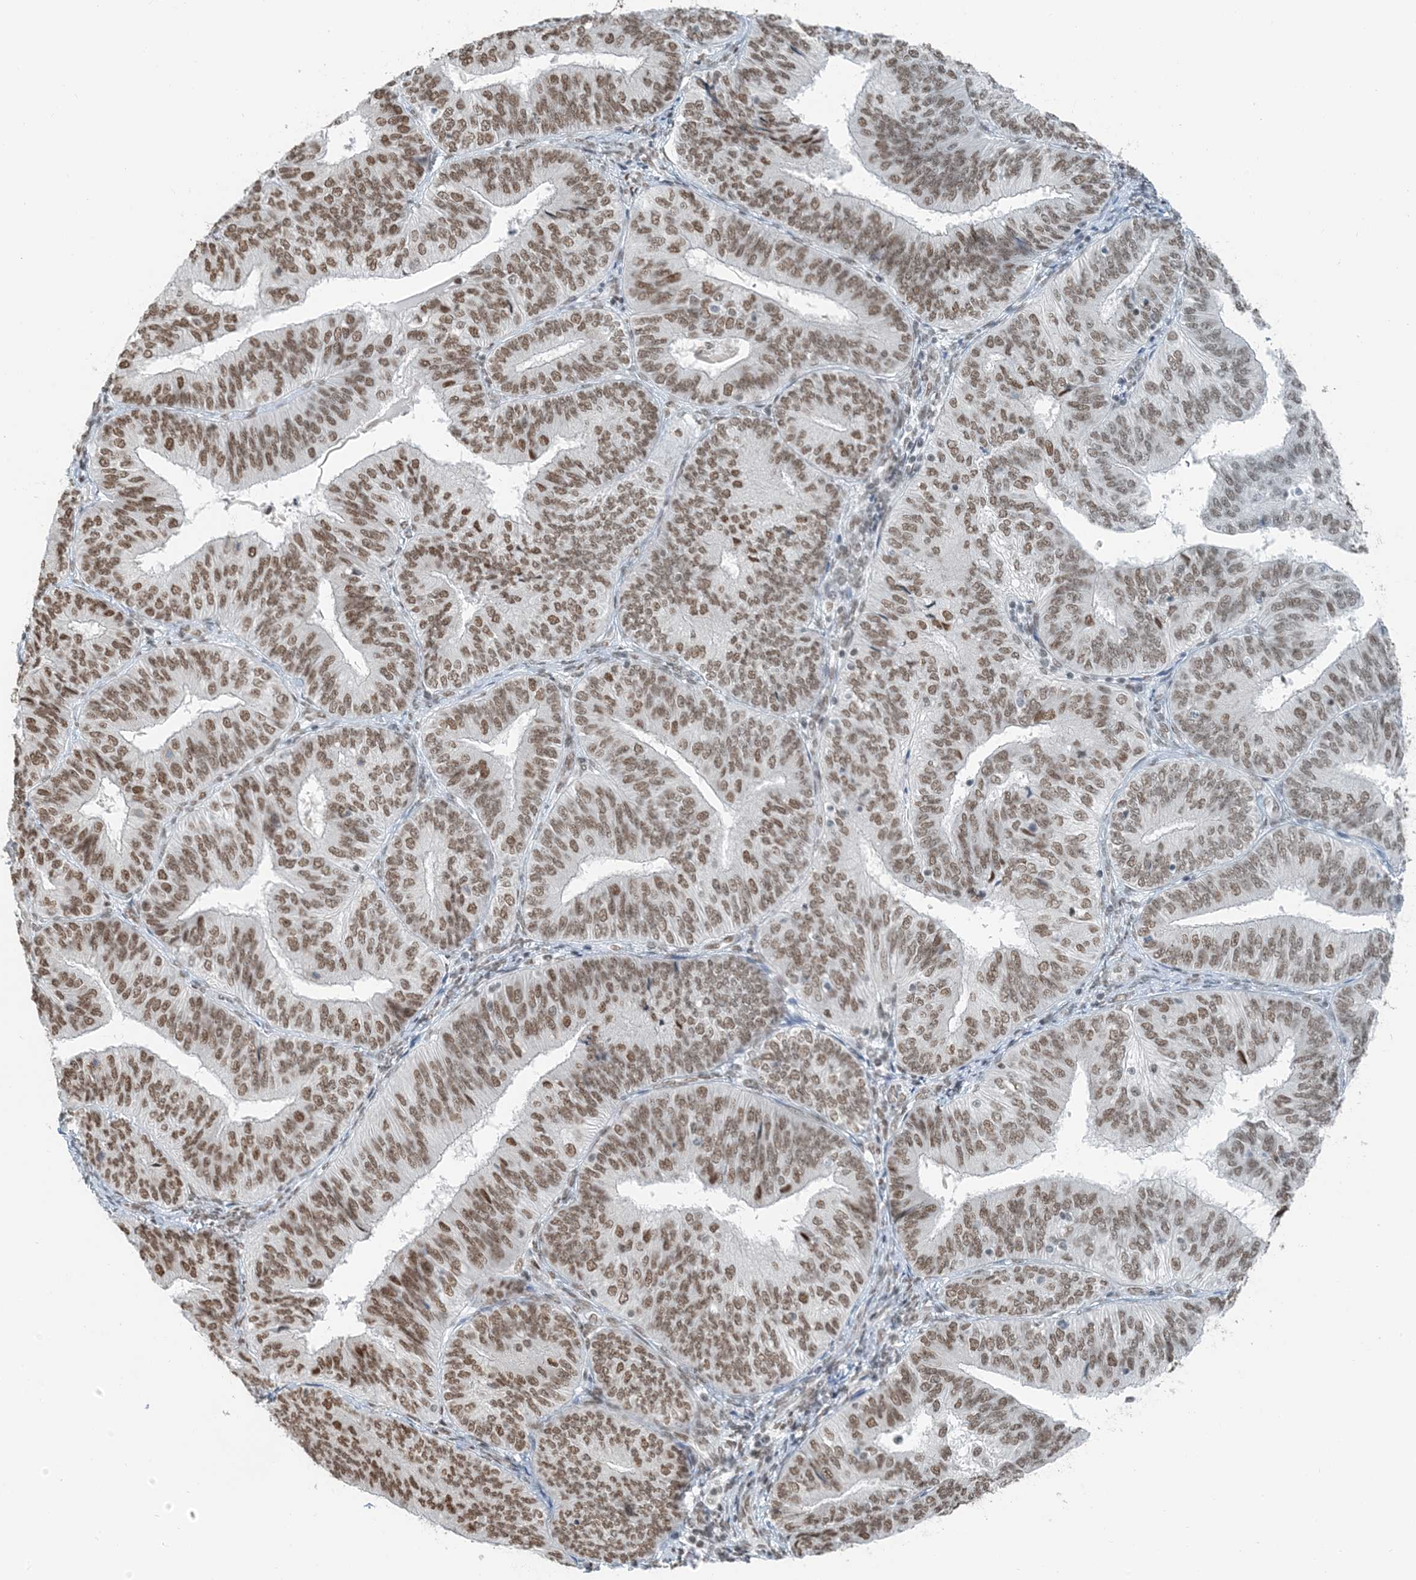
{"staining": {"intensity": "moderate", "quantity": ">75%", "location": "nuclear"}, "tissue": "endometrial cancer", "cell_type": "Tumor cells", "image_type": "cancer", "snomed": [{"axis": "morphology", "description": "Adenocarcinoma, NOS"}, {"axis": "topography", "description": "Endometrium"}], "caption": "Endometrial cancer was stained to show a protein in brown. There is medium levels of moderate nuclear expression in approximately >75% of tumor cells. (Stains: DAB in brown, nuclei in blue, Microscopy: brightfield microscopy at high magnification).", "gene": "ZNF500", "patient": {"sex": "female", "age": 58}}